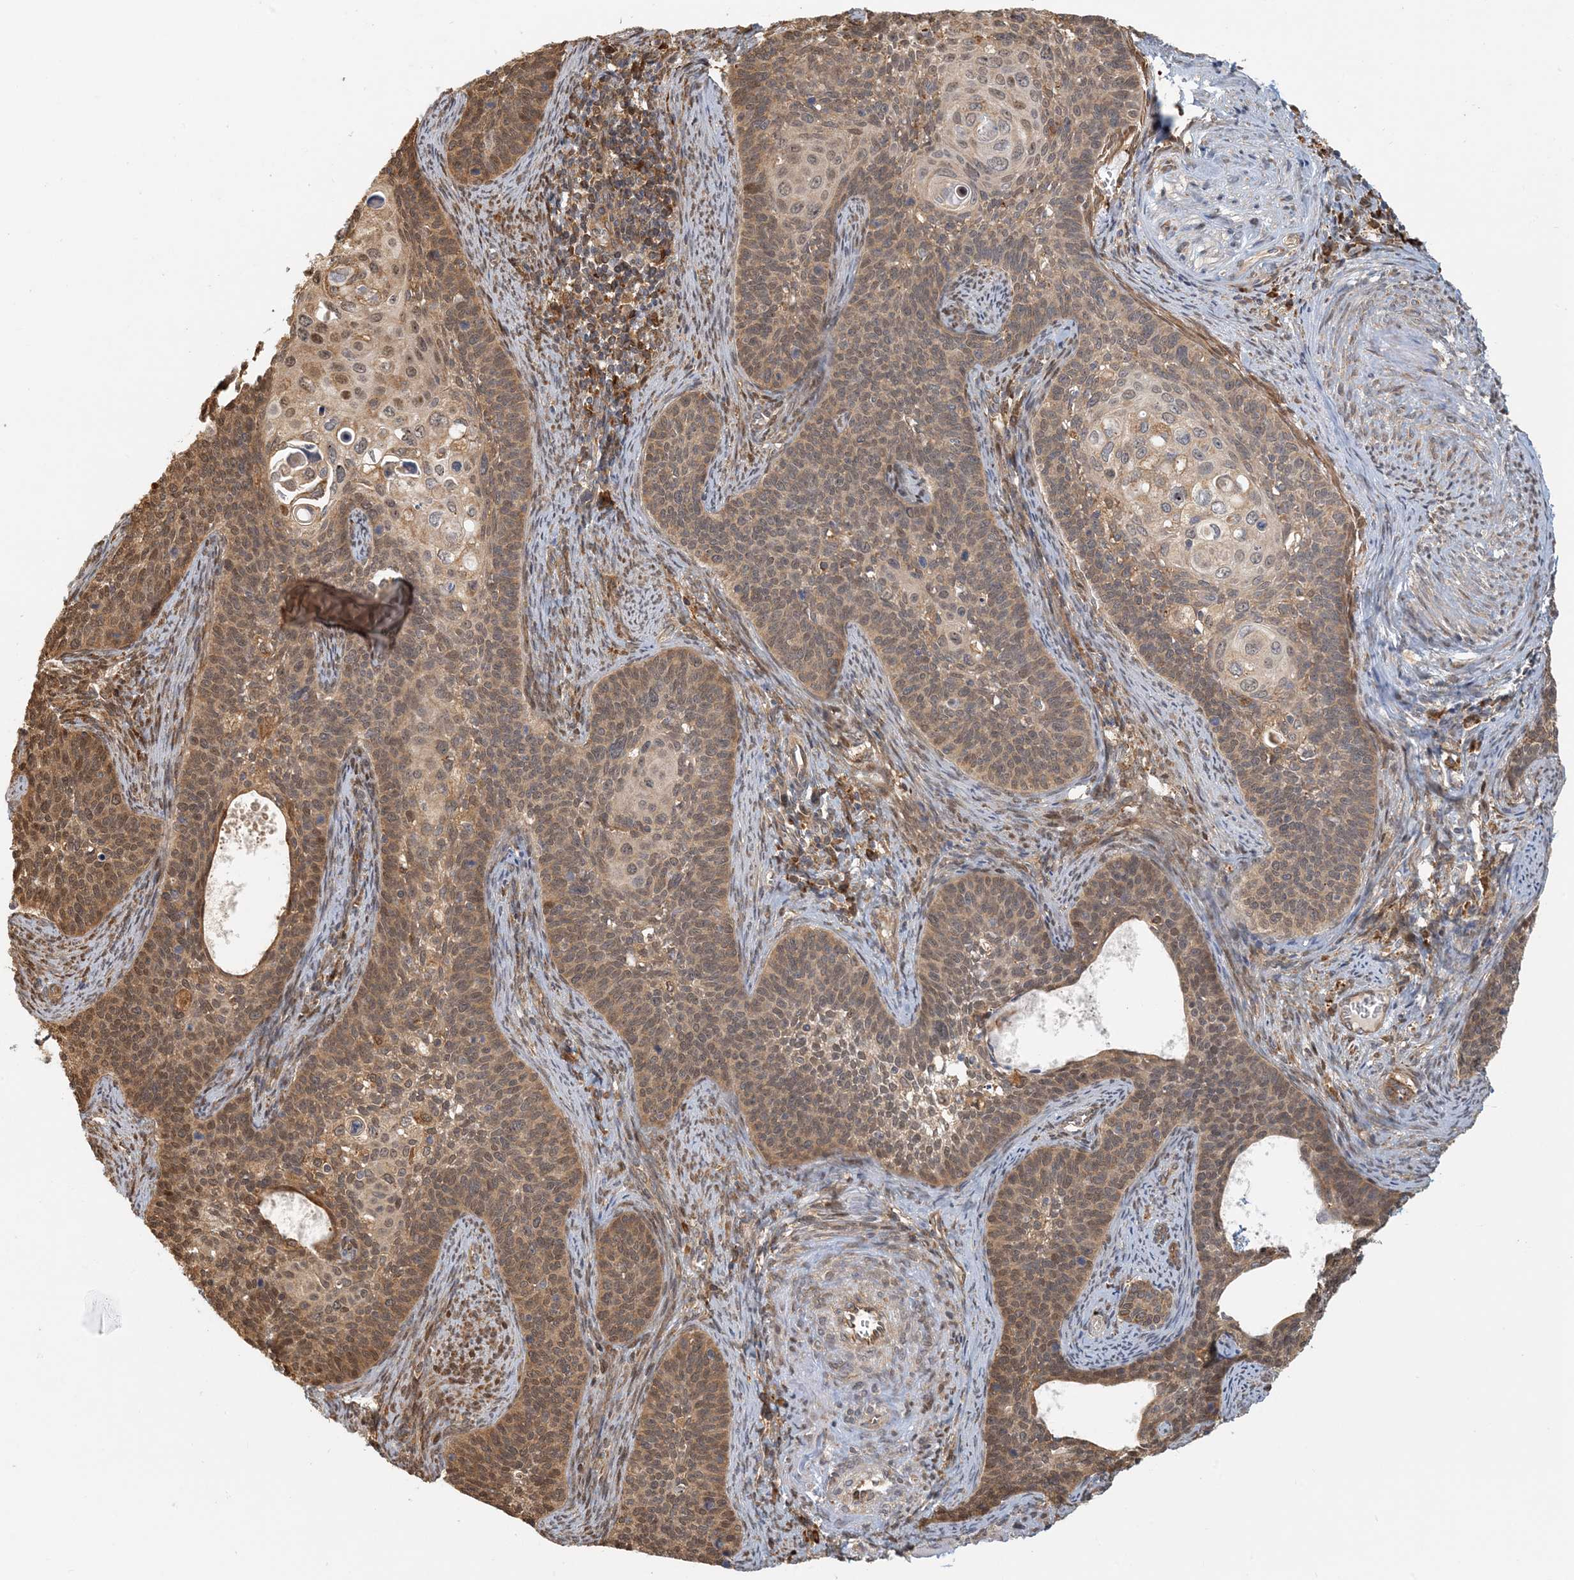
{"staining": {"intensity": "moderate", "quantity": ">75%", "location": "cytoplasmic/membranous"}, "tissue": "cervical cancer", "cell_type": "Tumor cells", "image_type": "cancer", "snomed": [{"axis": "morphology", "description": "Squamous cell carcinoma, NOS"}, {"axis": "topography", "description": "Cervix"}], "caption": "Protein staining of squamous cell carcinoma (cervical) tissue demonstrates moderate cytoplasmic/membranous positivity in about >75% of tumor cells.", "gene": "HNMT", "patient": {"sex": "female", "age": 33}}